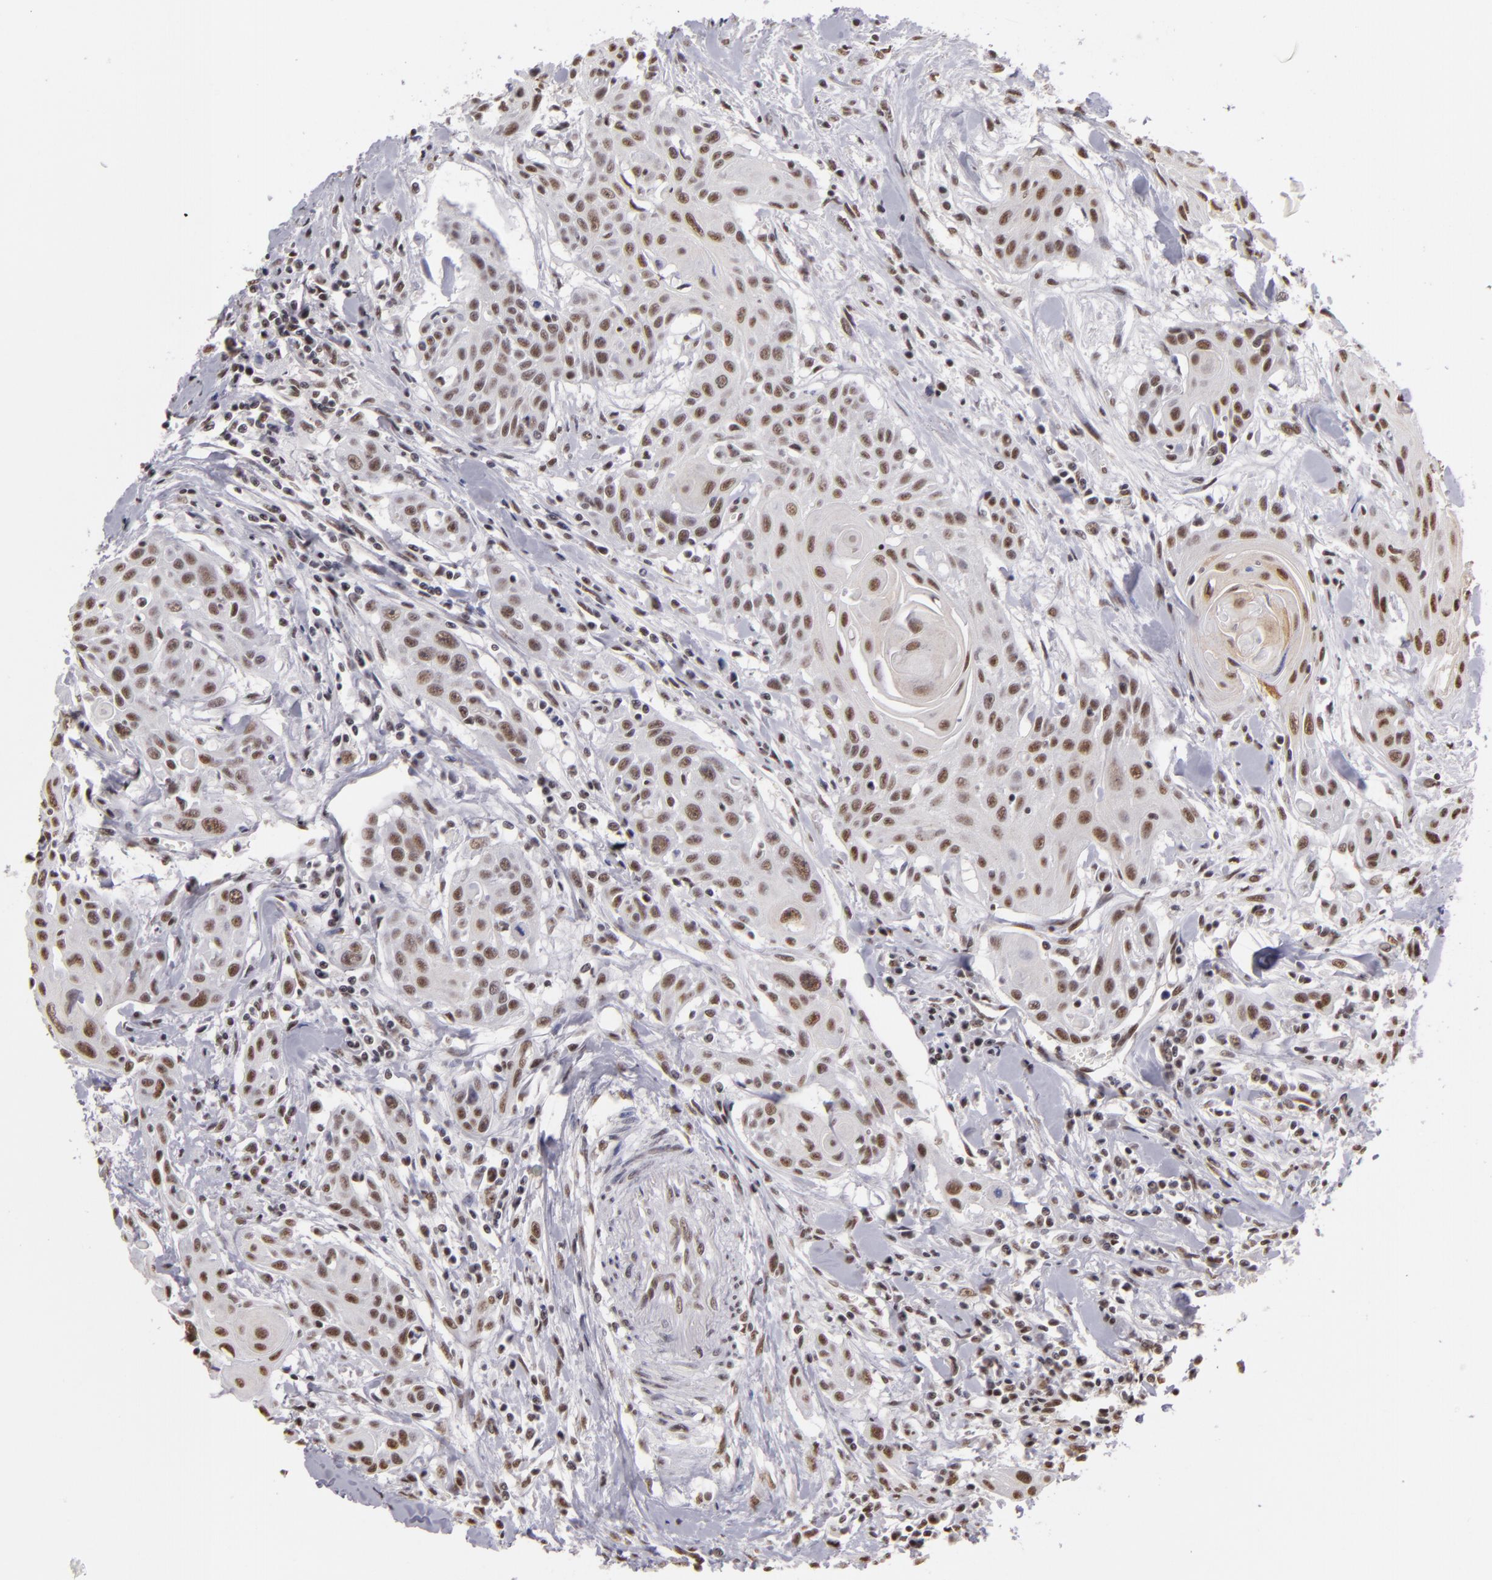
{"staining": {"intensity": "moderate", "quantity": ">75%", "location": "nuclear"}, "tissue": "head and neck cancer", "cell_type": "Tumor cells", "image_type": "cancer", "snomed": [{"axis": "morphology", "description": "Squamous cell carcinoma, NOS"}, {"axis": "morphology", "description": "Squamous cell carcinoma, metastatic, NOS"}, {"axis": "topography", "description": "Lymph node"}, {"axis": "topography", "description": "Salivary gland"}, {"axis": "topography", "description": "Head-Neck"}], "caption": "Protein analysis of squamous cell carcinoma (head and neck) tissue shows moderate nuclear staining in approximately >75% of tumor cells. (DAB = brown stain, brightfield microscopy at high magnification).", "gene": "INTS6", "patient": {"sex": "female", "age": 74}}